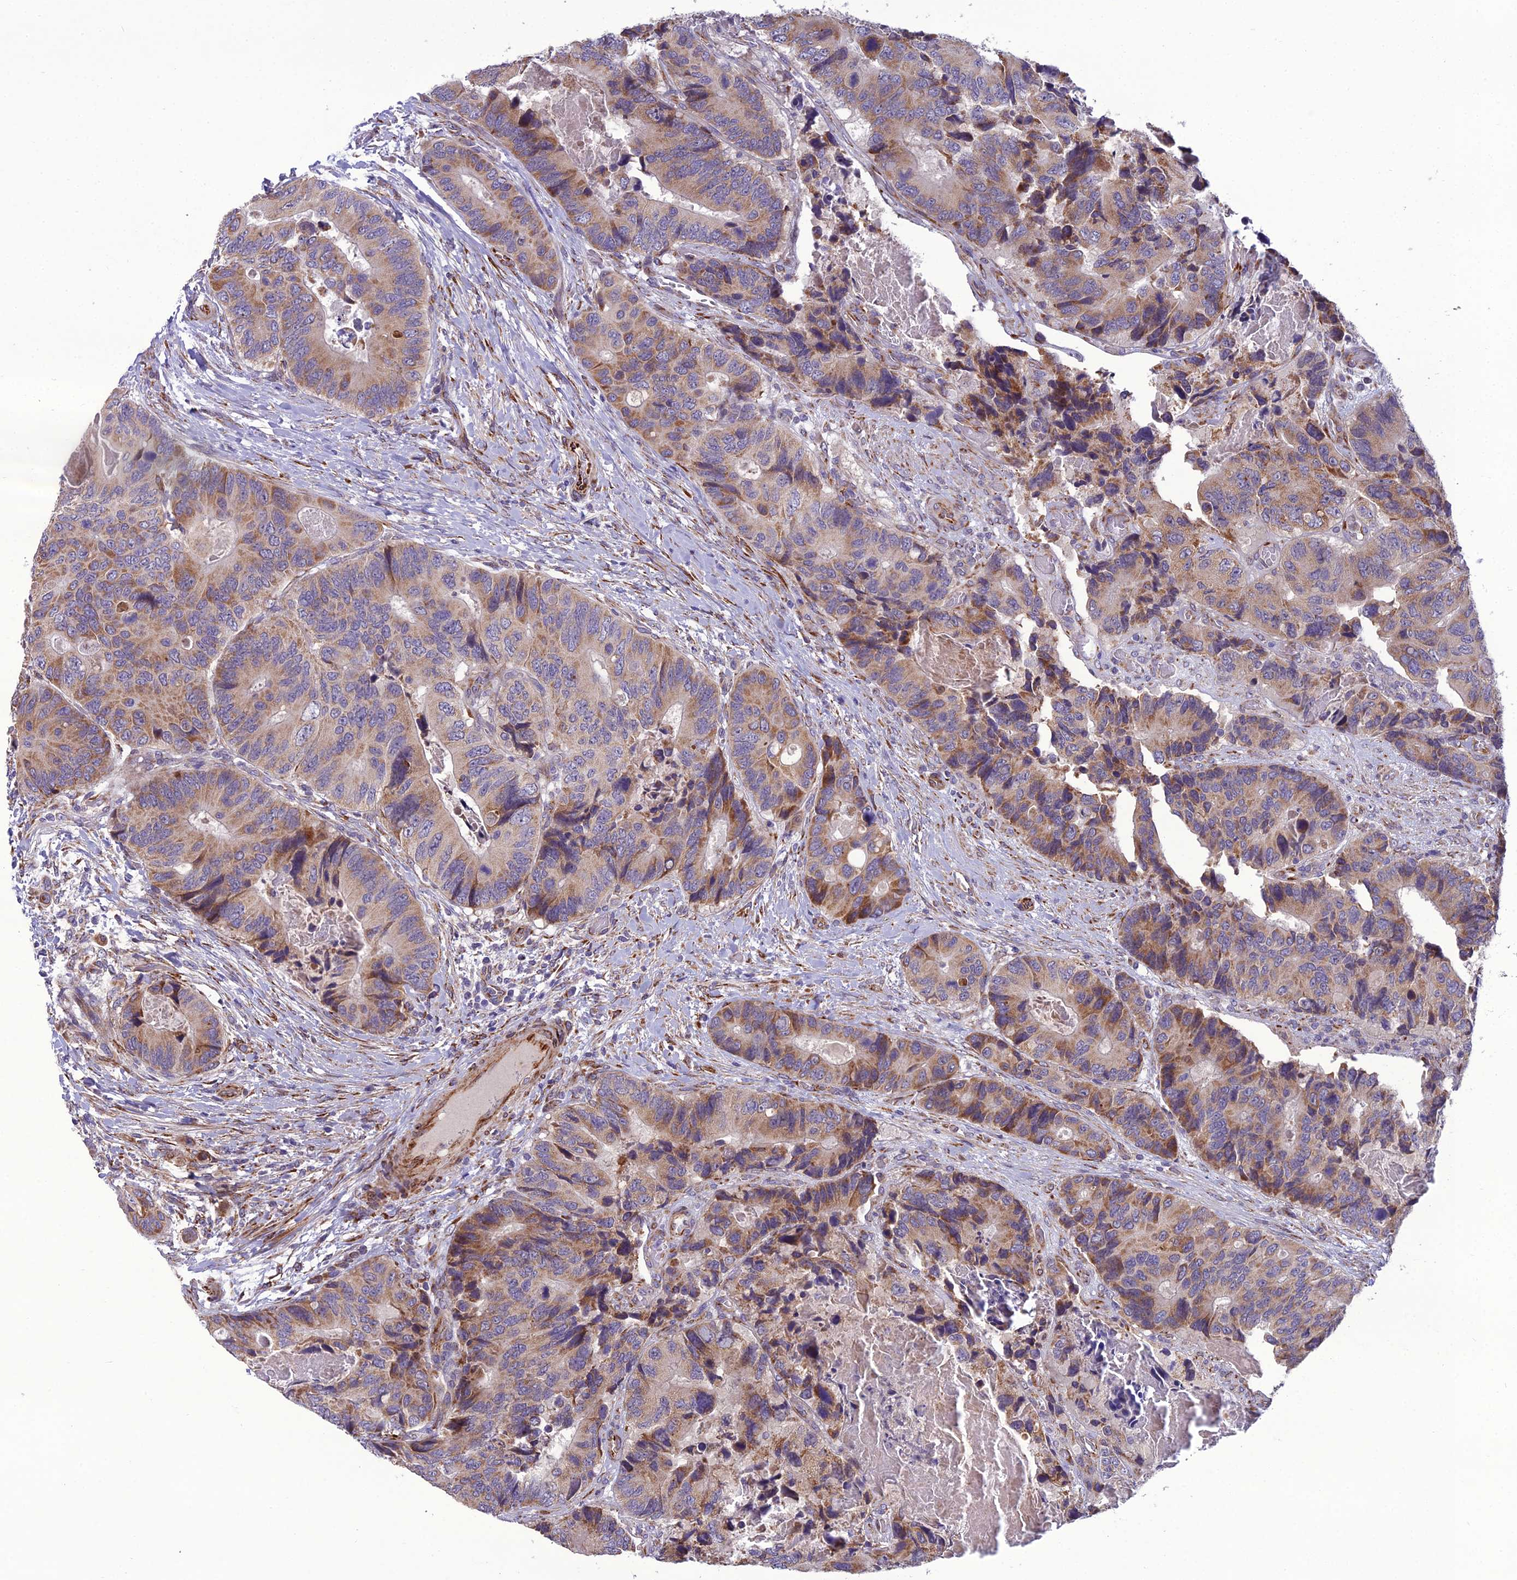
{"staining": {"intensity": "moderate", "quantity": "25%-75%", "location": "cytoplasmic/membranous"}, "tissue": "colorectal cancer", "cell_type": "Tumor cells", "image_type": "cancer", "snomed": [{"axis": "morphology", "description": "Adenocarcinoma, NOS"}, {"axis": "topography", "description": "Colon"}], "caption": "Colorectal cancer was stained to show a protein in brown. There is medium levels of moderate cytoplasmic/membranous expression in about 25%-75% of tumor cells. The protein of interest is stained brown, and the nuclei are stained in blue (DAB (3,3'-diaminobenzidine) IHC with brightfield microscopy, high magnification).", "gene": "NODAL", "patient": {"sex": "male", "age": 84}}